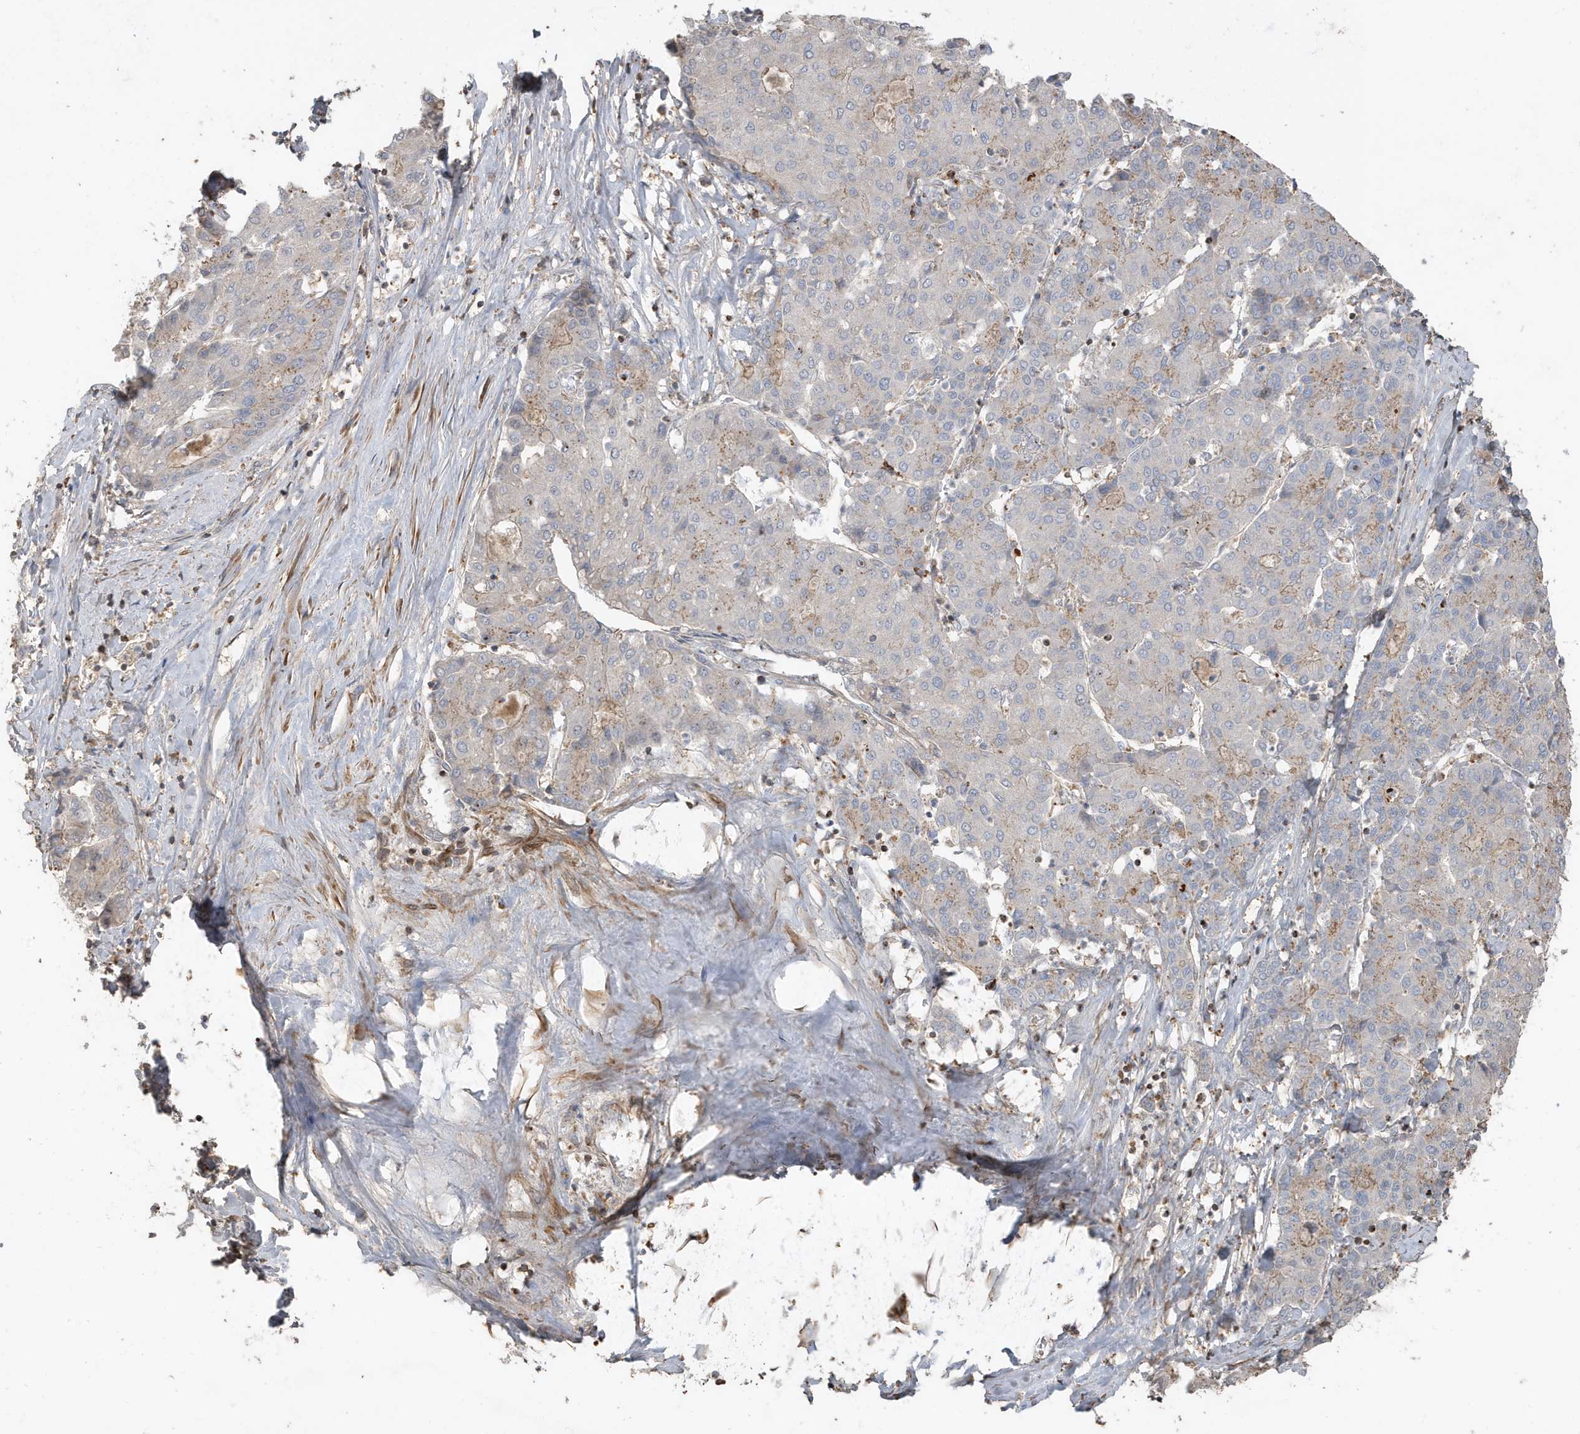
{"staining": {"intensity": "weak", "quantity": "<25%", "location": "cytoplasmic/membranous"}, "tissue": "liver cancer", "cell_type": "Tumor cells", "image_type": "cancer", "snomed": [{"axis": "morphology", "description": "Carcinoma, Hepatocellular, NOS"}, {"axis": "topography", "description": "Liver"}], "caption": "The image shows no significant expression in tumor cells of liver cancer.", "gene": "PRRT3", "patient": {"sex": "male", "age": 65}}